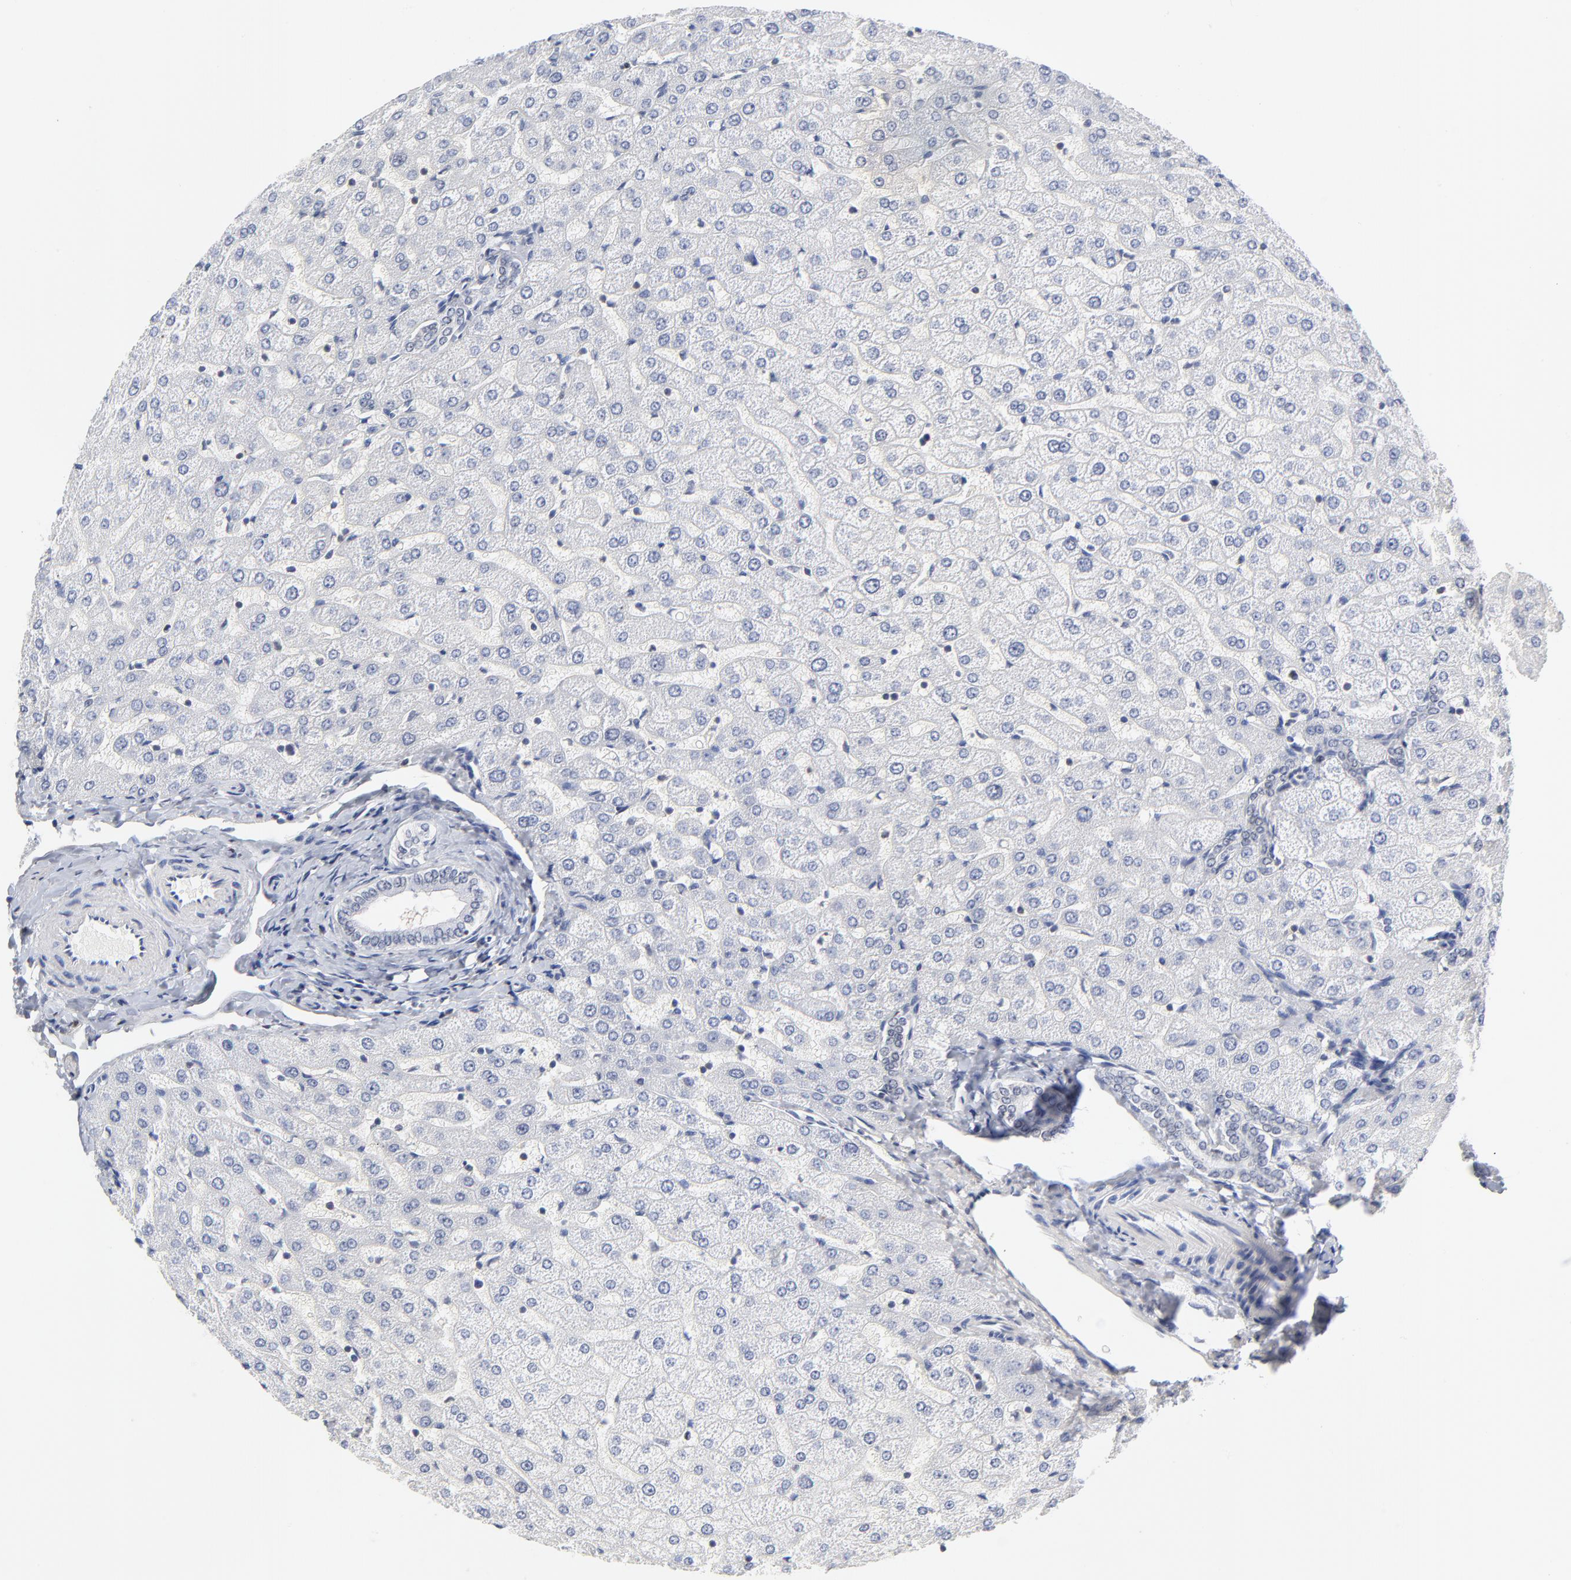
{"staining": {"intensity": "negative", "quantity": "none", "location": "none"}, "tissue": "liver", "cell_type": "Cholangiocytes", "image_type": "normal", "snomed": [{"axis": "morphology", "description": "Normal tissue, NOS"}, {"axis": "morphology", "description": "Fibrosis, NOS"}, {"axis": "topography", "description": "Liver"}], "caption": "Benign liver was stained to show a protein in brown. There is no significant expression in cholangiocytes.", "gene": "CAB39L", "patient": {"sex": "female", "age": 29}}